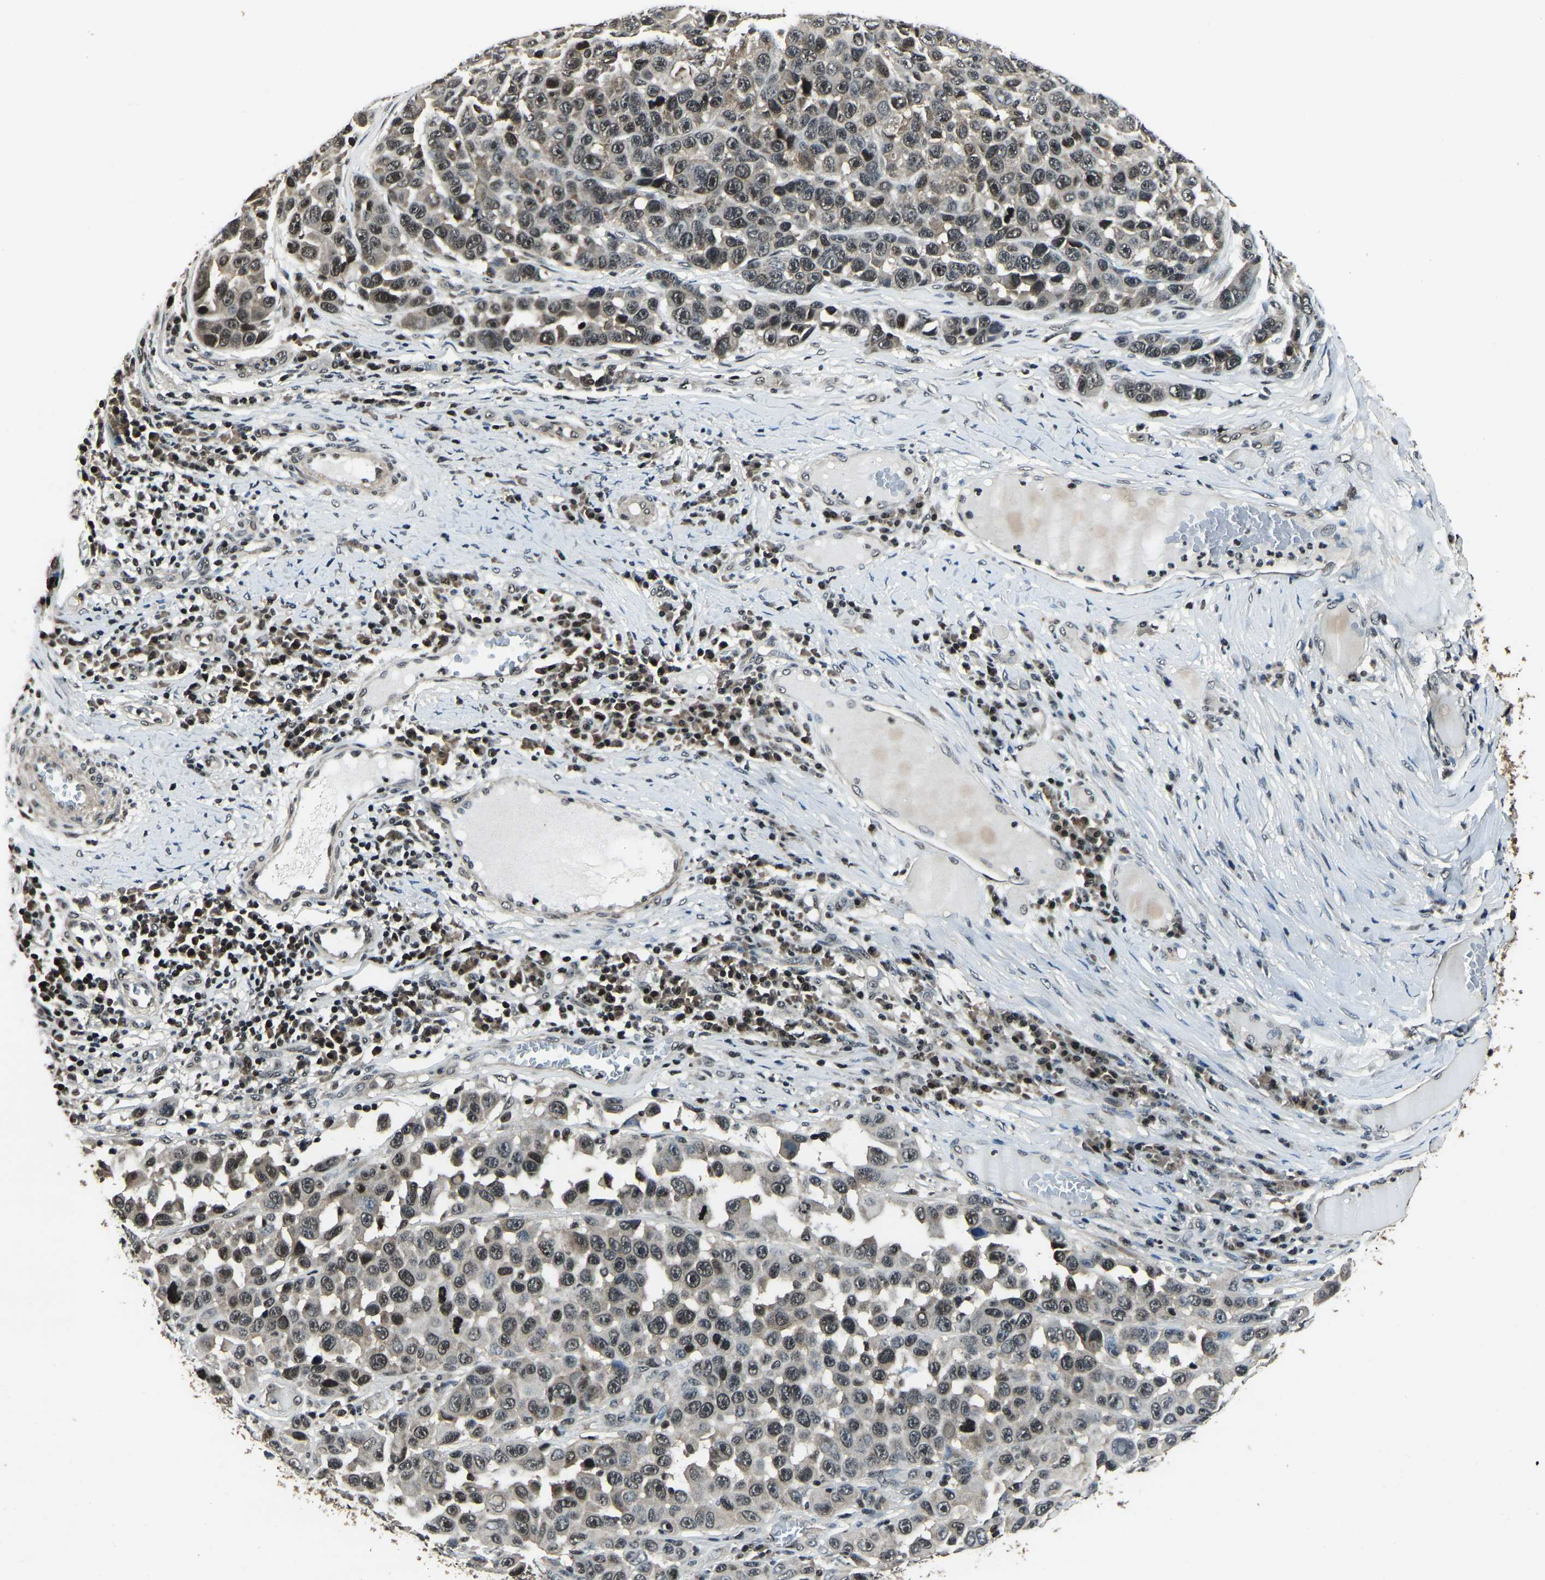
{"staining": {"intensity": "negative", "quantity": "none", "location": "none"}, "tissue": "melanoma", "cell_type": "Tumor cells", "image_type": "cancer", "snomed": [{"axis": "morphology", "description": "Malignant melanoma, NOS"}, {"axis": "topography", "description": "Skin"}], "caption": "Melanoma stained for a protein using immunohistochemistry (IHC) displays no staining tumor cells.", "gene": "ANKIB1", "patient": {"sex": "male", "age": 53}}